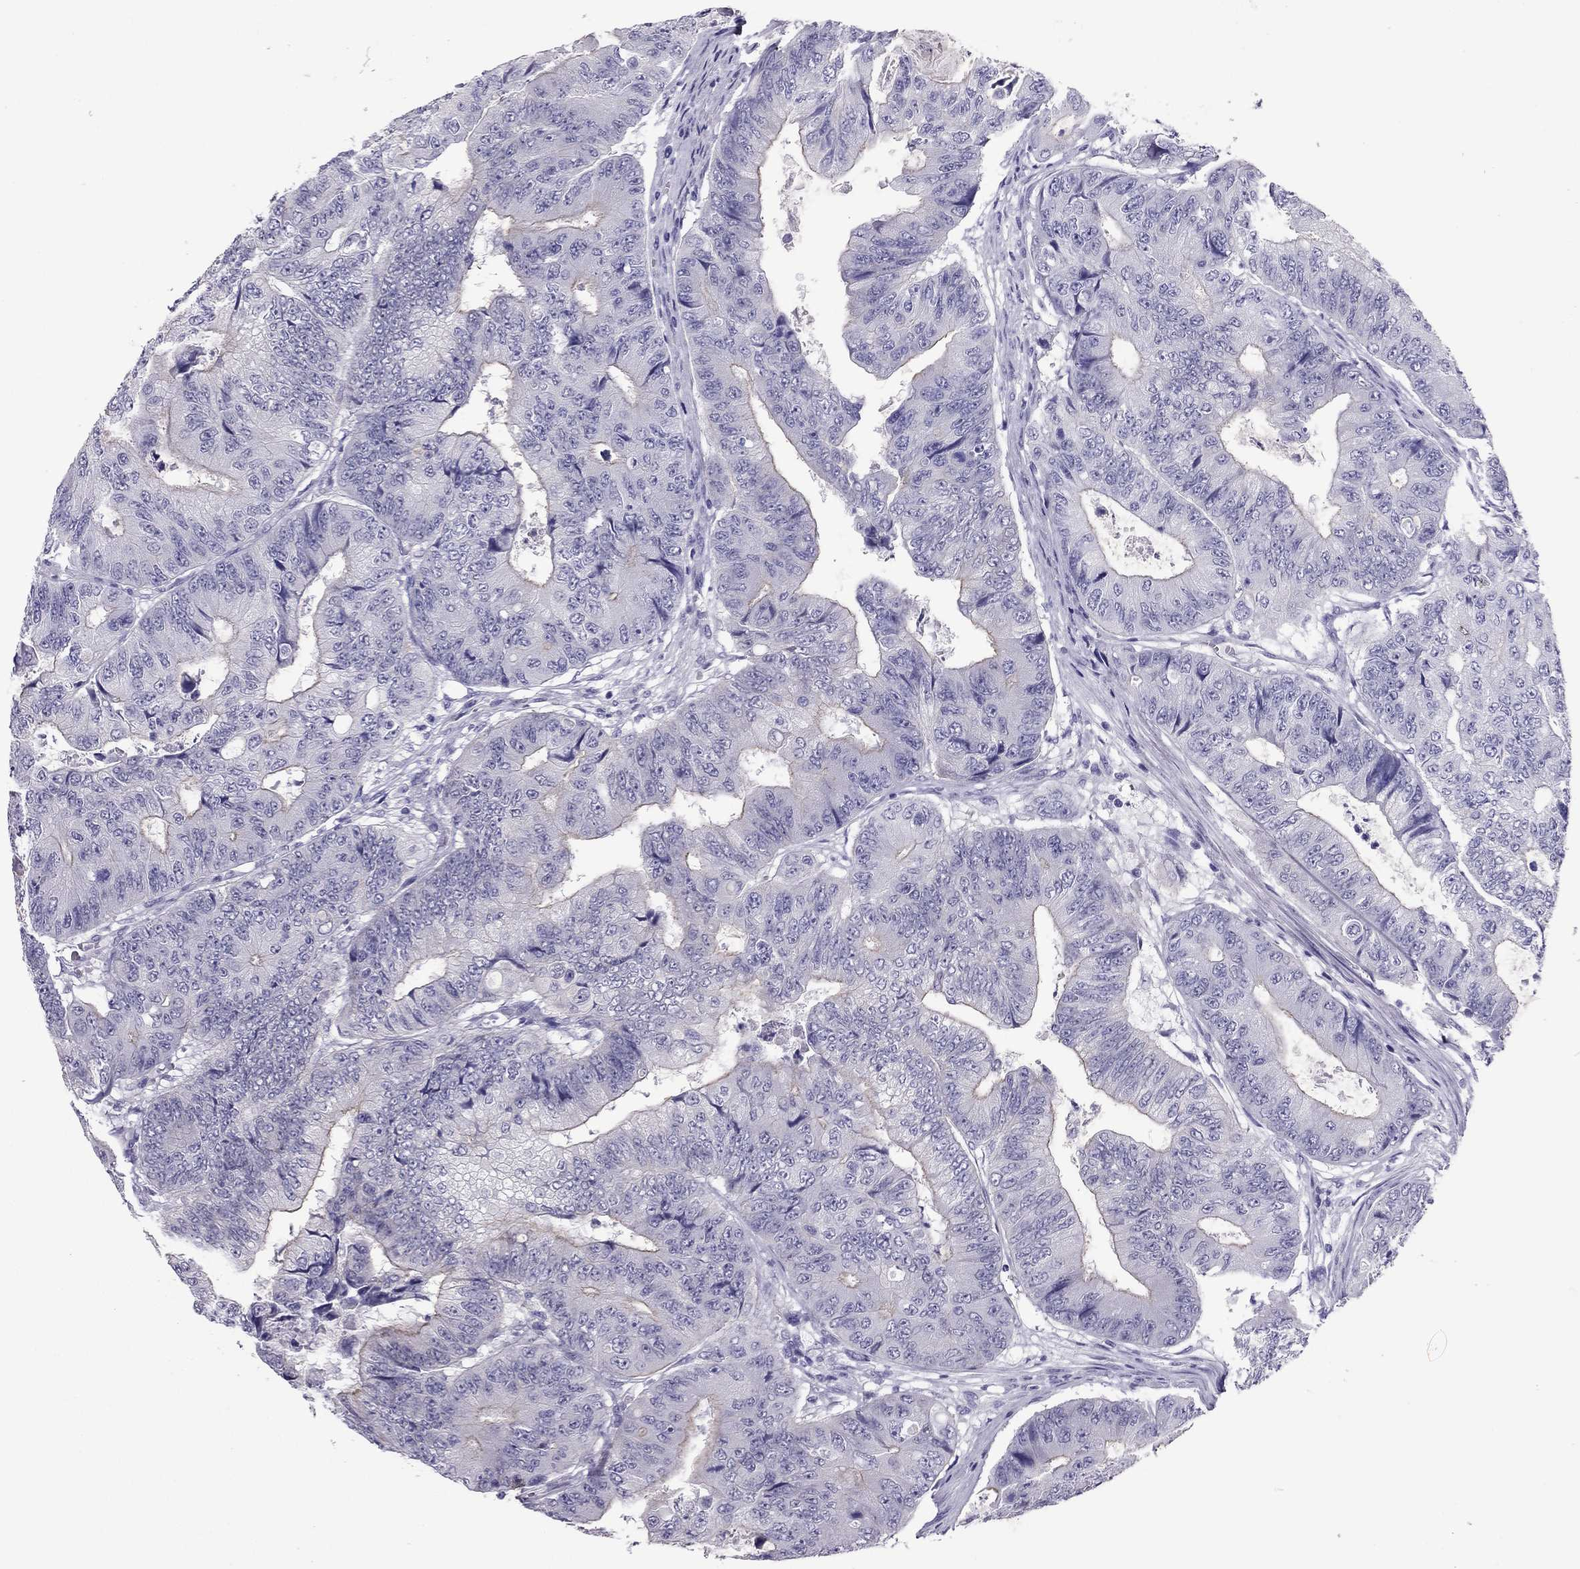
{"staining": {"intensity": "negative", "quantity": "none", "location": "none"}, "tissue": "colorectal cancer", "cell_type": "Tumor cells", "image_type": "cancer", "snomed": [{"axis": "morphology", "description": "Adenocarcinoma, NOS"}, {"axis": "topography", "description": "Colon"}], "caption": "Histopathology image shows no significant protein staining in tumor cells of adenocarcinoma (colorectal). The staining was performed using DAB to visualize the protein expression in brown, while the nuclei were stained in blue with hematoxylin (Magnification: 20x).", "gene": "PDE6A", "patient": {"sex": "female", "age": 48}}